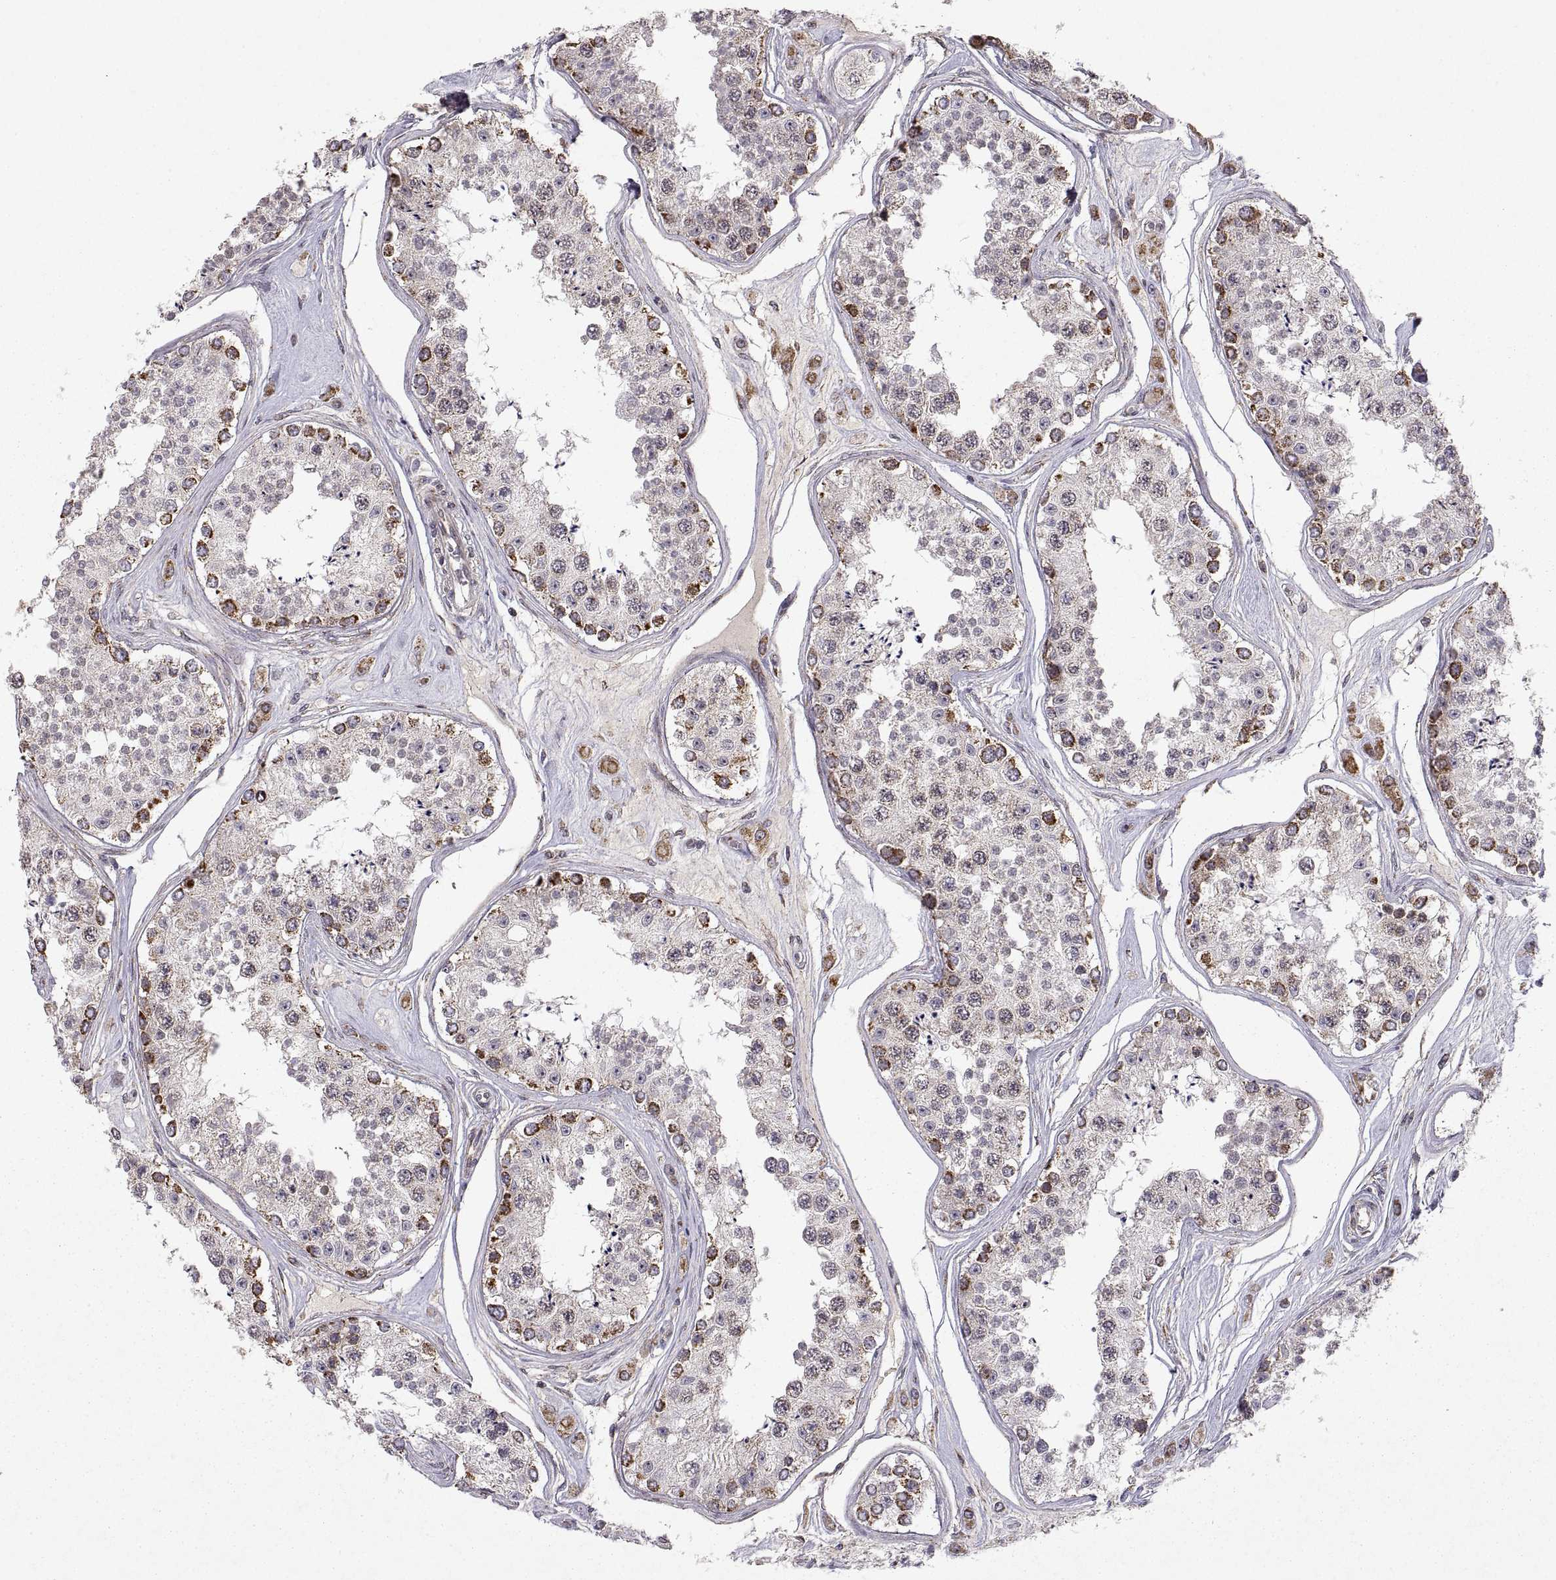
{"staining": {"intensity": "strong", "quantity": "<25%", "location": "cytoplasmic/membranous"}, "tissue": "testis", "cell_type": "Cells in seminiferous ducts", "image_type": "normal", "snomed": [{"axis": "morphology", "description": "Normal tissue, NOS"}, {"axis": "topography", "description": "Testis"}], "caption": "Immunohistochemical staining of benign testis displays <25% levels of strong cytoplasmic/membranous protein expression in about <25% of cells in seminiferous ducts. Ihc stains the protein of interest in brown and the nuclei are stained blue.", "gene": "MANBAL", "patient": {"sex": "male", "age": 25}}